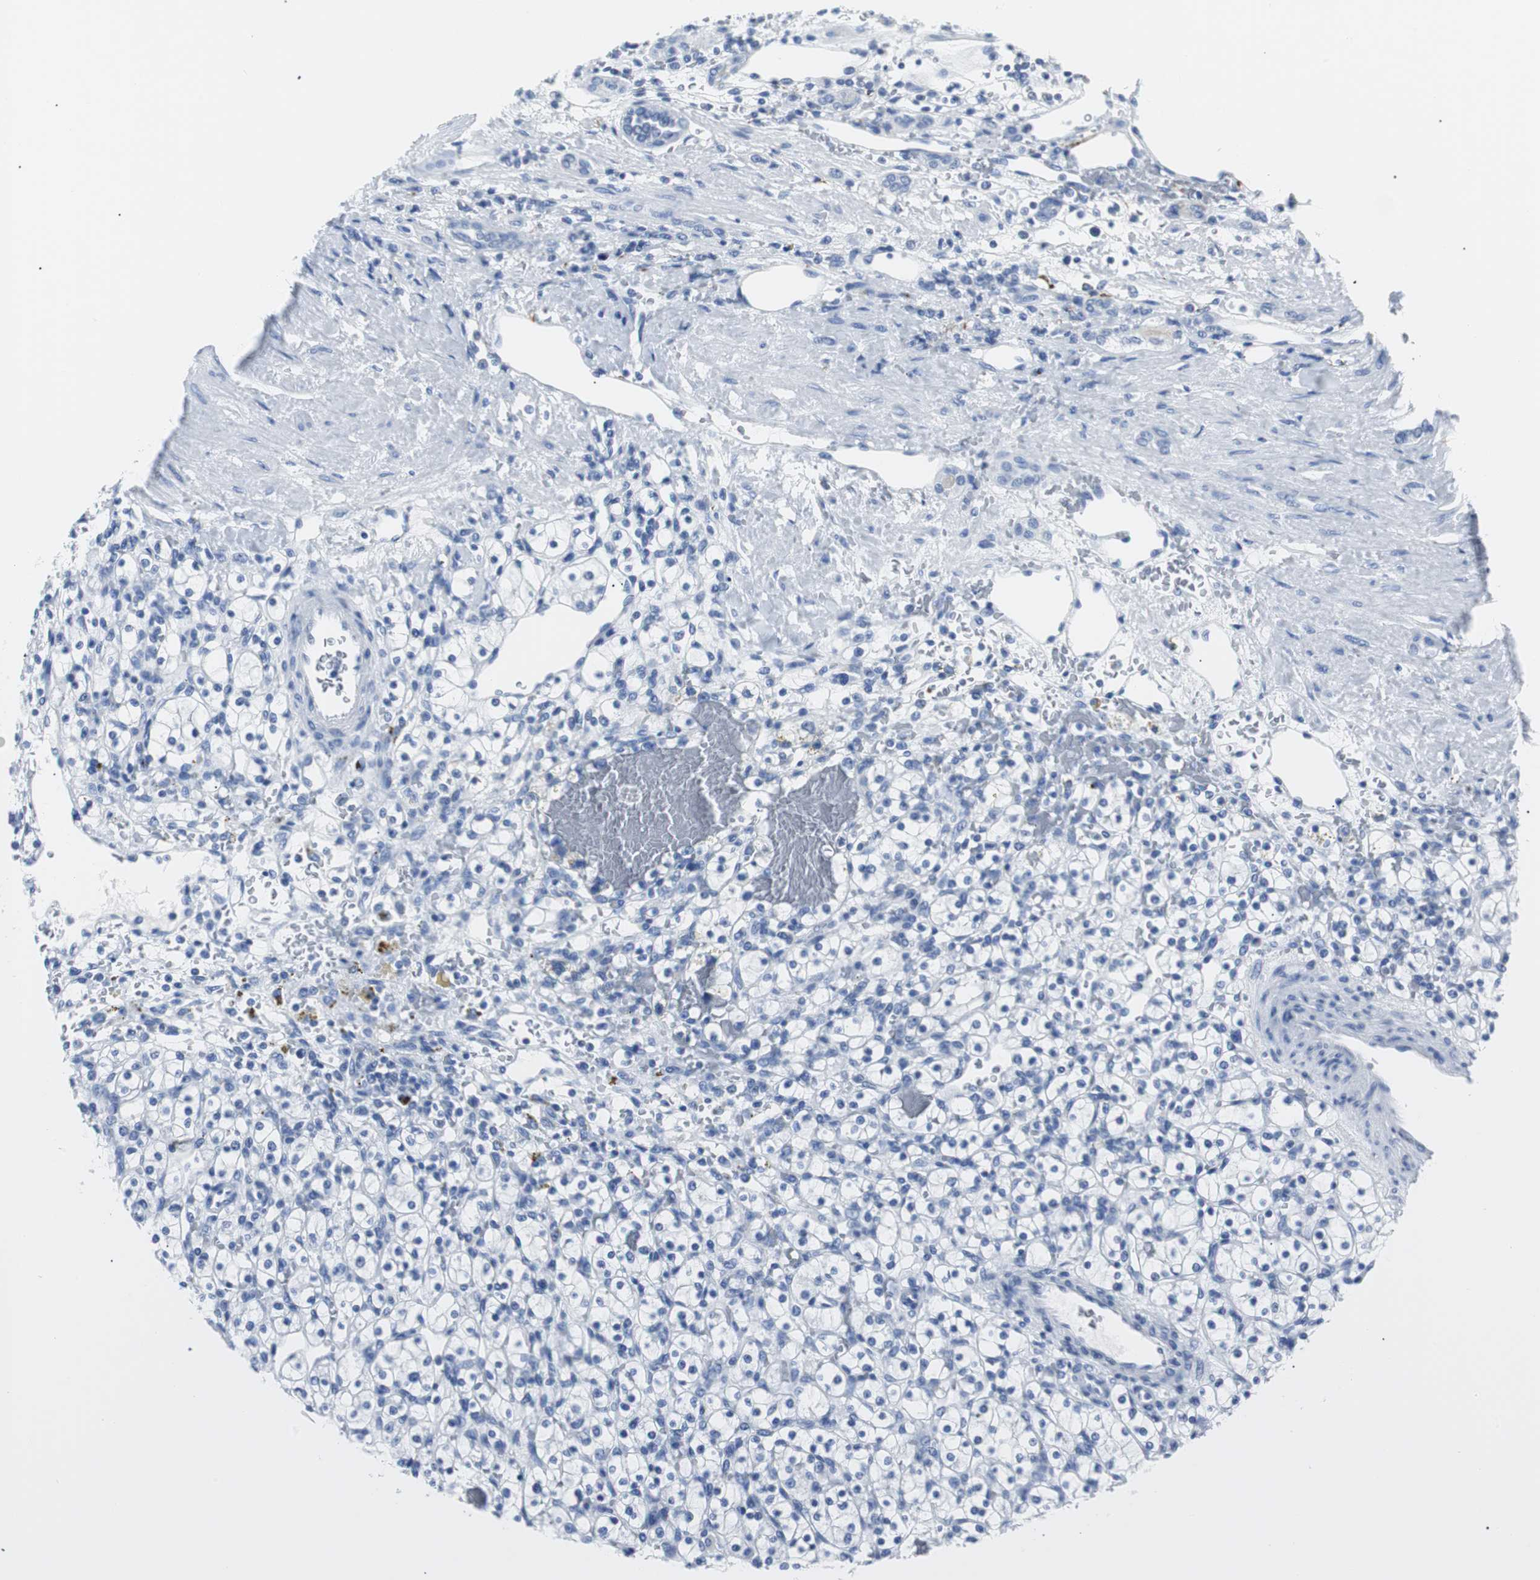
{"staining": {"intensity": "negative", "quantity": "none", "location": "none"}, "tissue": "renal cancer", "cell_type": "Tumor cells", "image_type": "cancer", "snomed": [{"axis": "morphology", "description": "Normal tissue, NOS"}, {"axis": "morphology", "description": "Adenocarcinoma, NOS"}, {"axis": "topography", "description": "Kidney"}], "caption": "Human renal adenocarcinoma stained for a protein using immunohistochemistry (IHC) reveals no expression in tumor cells.", "gene": "GAP43", "patient": {"sex": "female", "age": 55}}